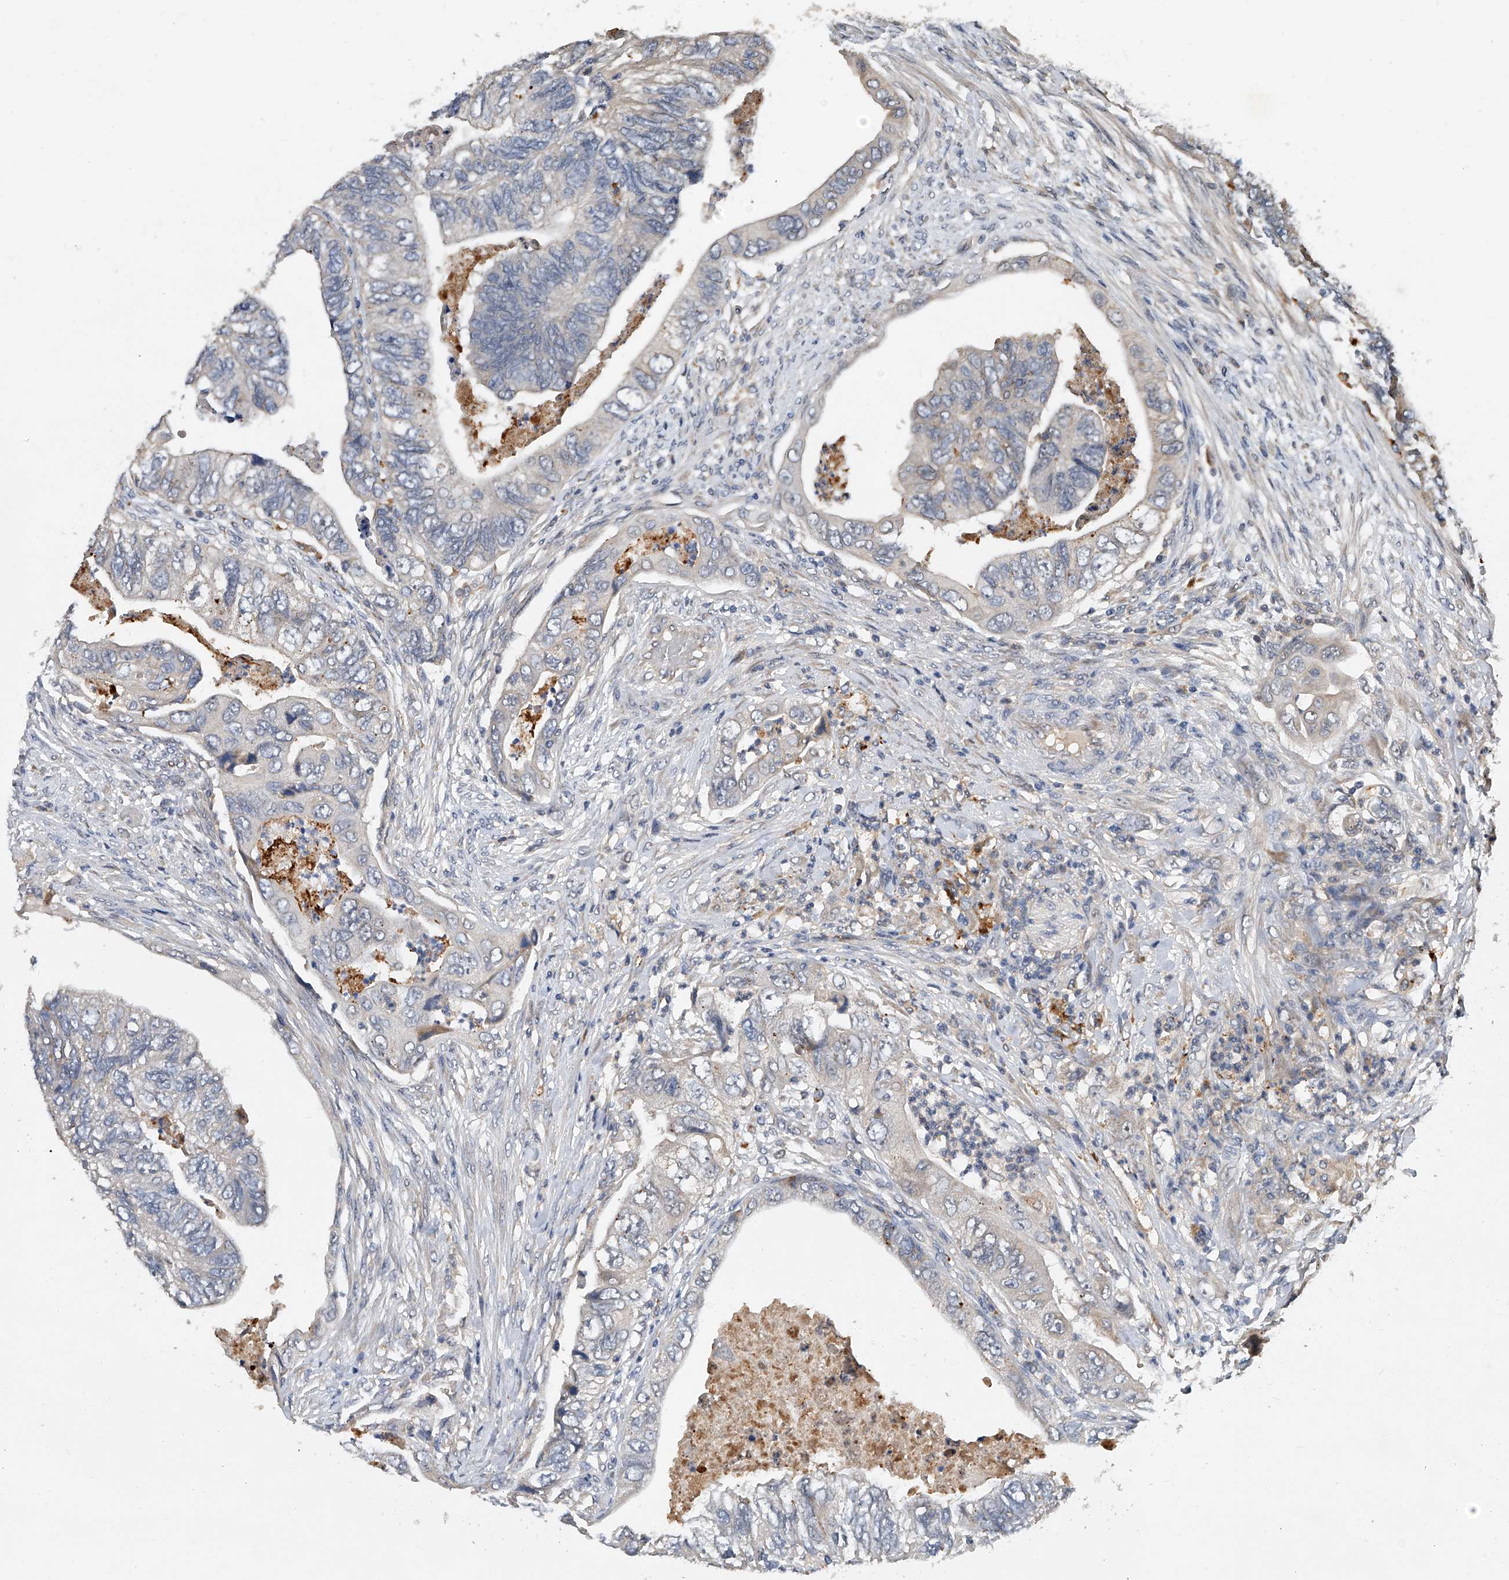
{"staining": {"intensity": "negative", "quantity": "none", "location": "none"}, "tissue": "colorectal cancer", "cell_type": "Tumor cells", "image_type": "cancer", "snomed": [{"axis": "morphology", "description": "Adenocarcinoma, NOS"}, {"axis": "topography", "description": "Rectum"}], "caption": "Immunohistochemistry (IHC) histopathology image of human colorectal cancer stained for a protein (brown), which exhibits no positivity in tumor cells. Nuclei are stained in blue.", "gene": "JAG2", "patient": {"sex": "male", "age": 63}}